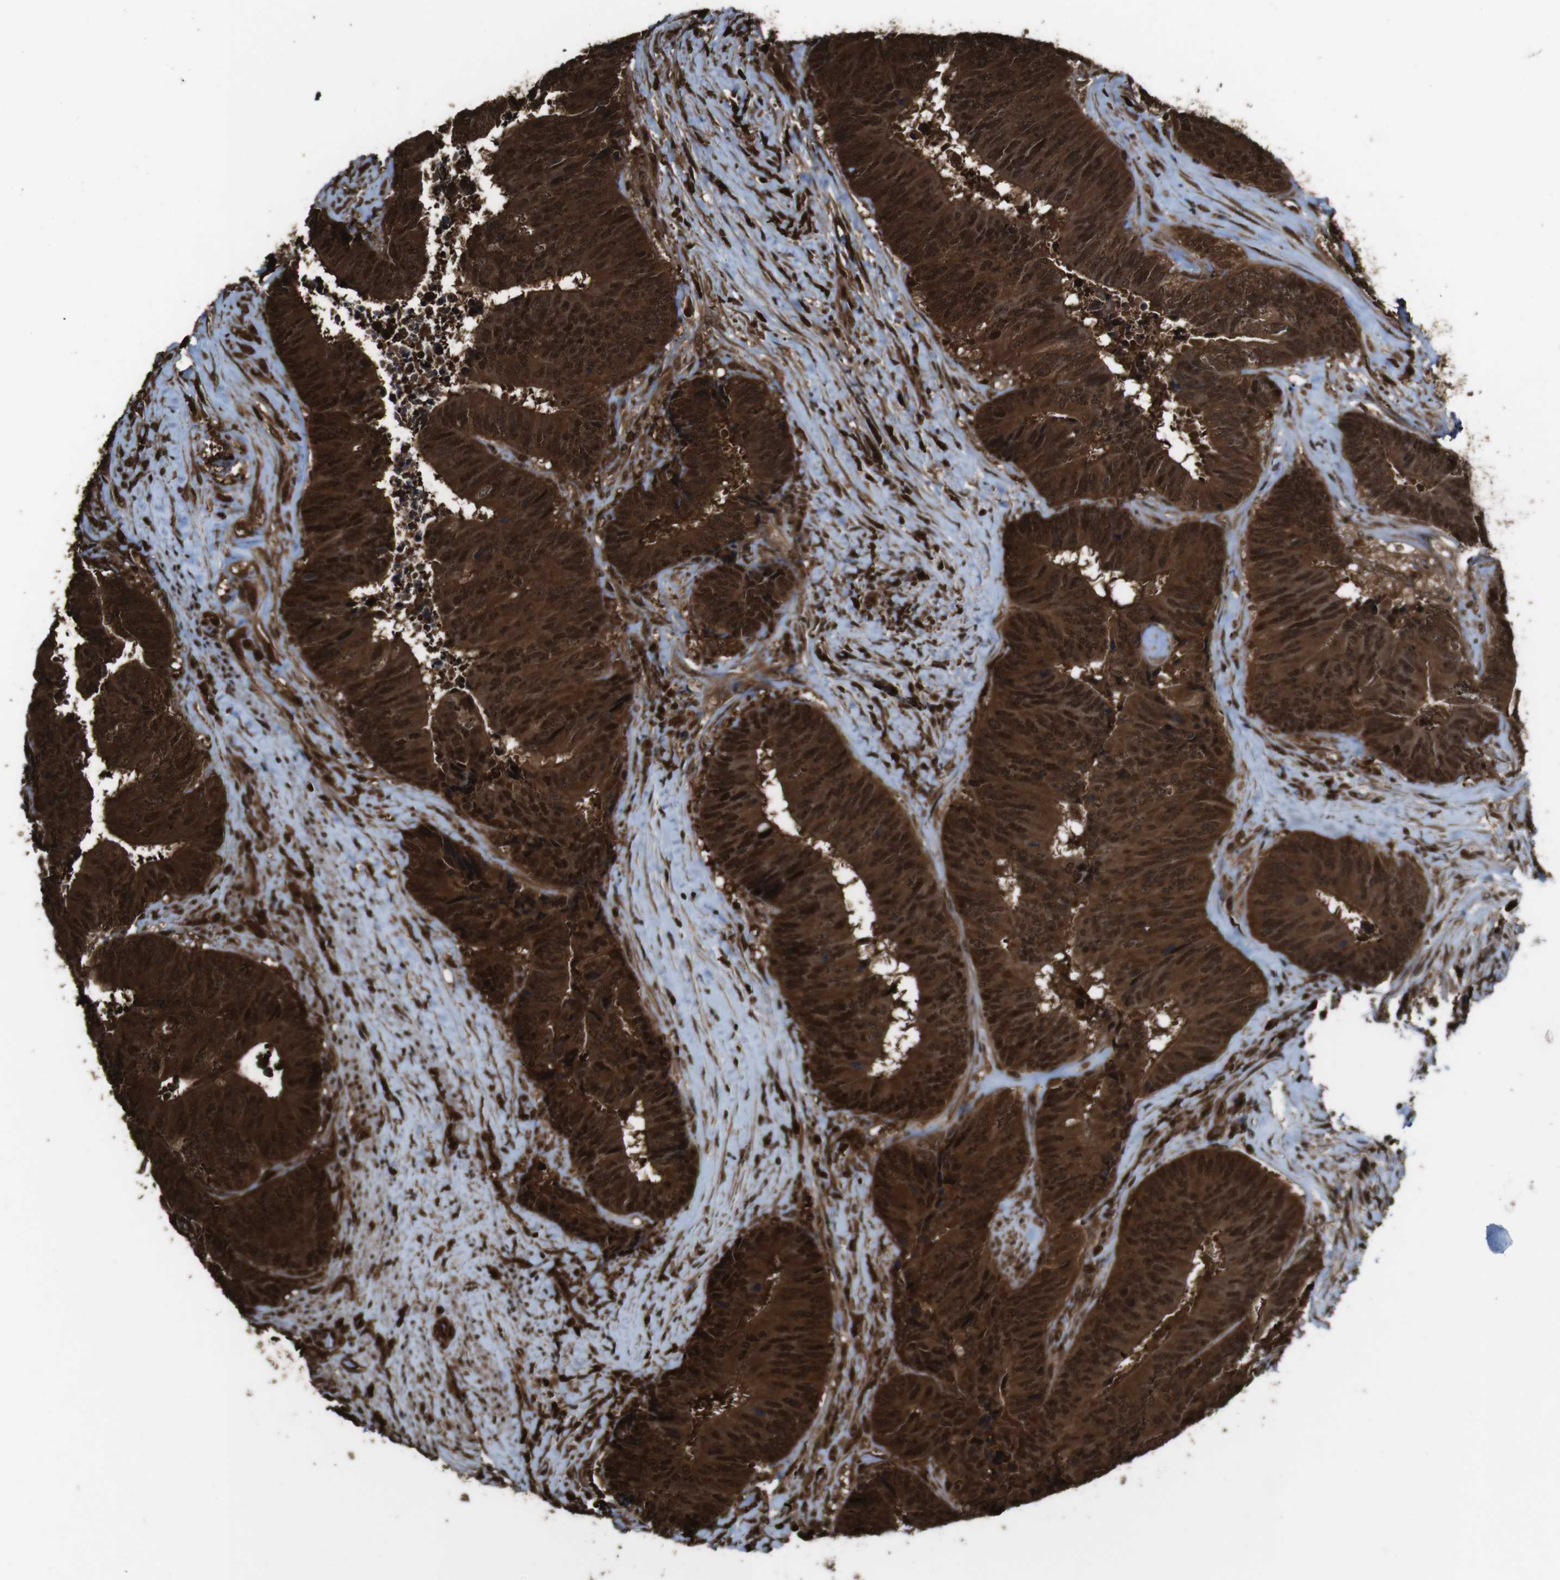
{"staining": {"intensity": "strong", "quantity": ">75%", "location": "cytoplasmic/membranous,nuclear"}, "tissue": "colorectal cancer", "cell_type": "Tumor cells", "image_type": "cancer", "snomed": [{"axis": "morphology", "description": "Adenocarcinoma, NOS"}, {"axis": "topography", "description": "Rectum"}], "caption": "High-power microscopy captured an immunohistochemistry (IHC) micrograph of colorectal cancer, revealing strong cytoplasmic/membranous and nuclear staining in approximately >75% of tumor cells. The staining was performed using DAB to visualize the protein expression in brown, while the nuclei were stained in blue with hematoxylin (Magnification: 20x).", "gene": "VCP", "patient": {"sex": "male", "age": 72}}